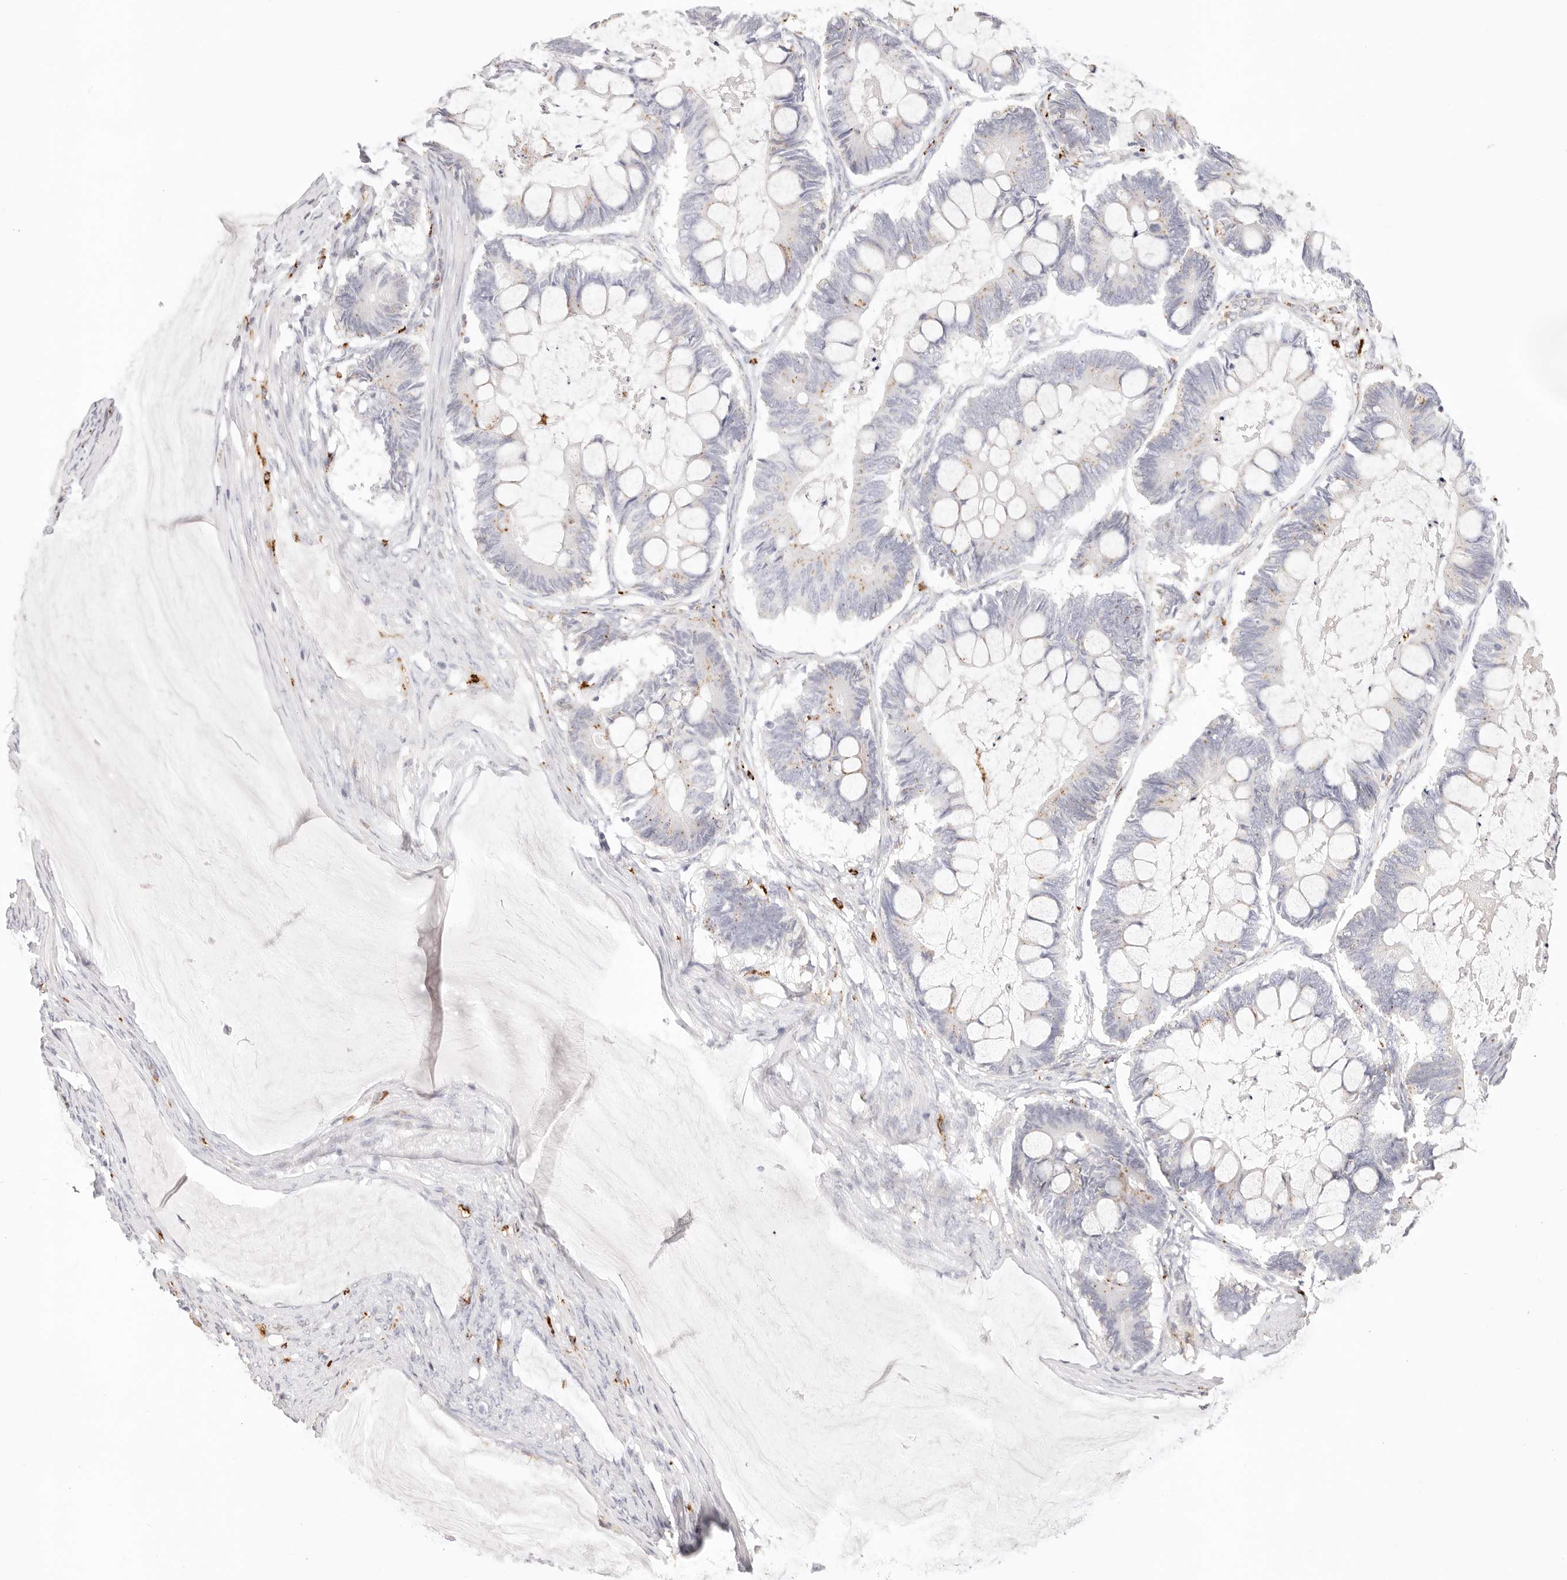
{"staining": {"intensity": "weak", "quantity": "<25%", "location": "cytoplasmic/membranous"}, "tissue": "ovarian cancer", "cell_type": "Tumor cells", "image_type": "cancer", "snomed": [{"axis": "morphology", "description": "Cystadenocarcinoma, mucinous, NOS"}, {"axis": "topography", "description": "Ovary"}], "caption": "A photomicrograph of ovarian cancer (mucinous cystadenocarcinoma) stained for a protein shows no brown staining in tumor cells. The staining is performed using DAB brown chromogen with nuclei counter-stained in using hematoxylin.", "gene": "STKLD1", "patient": {"sex": "female", "age": 61}}